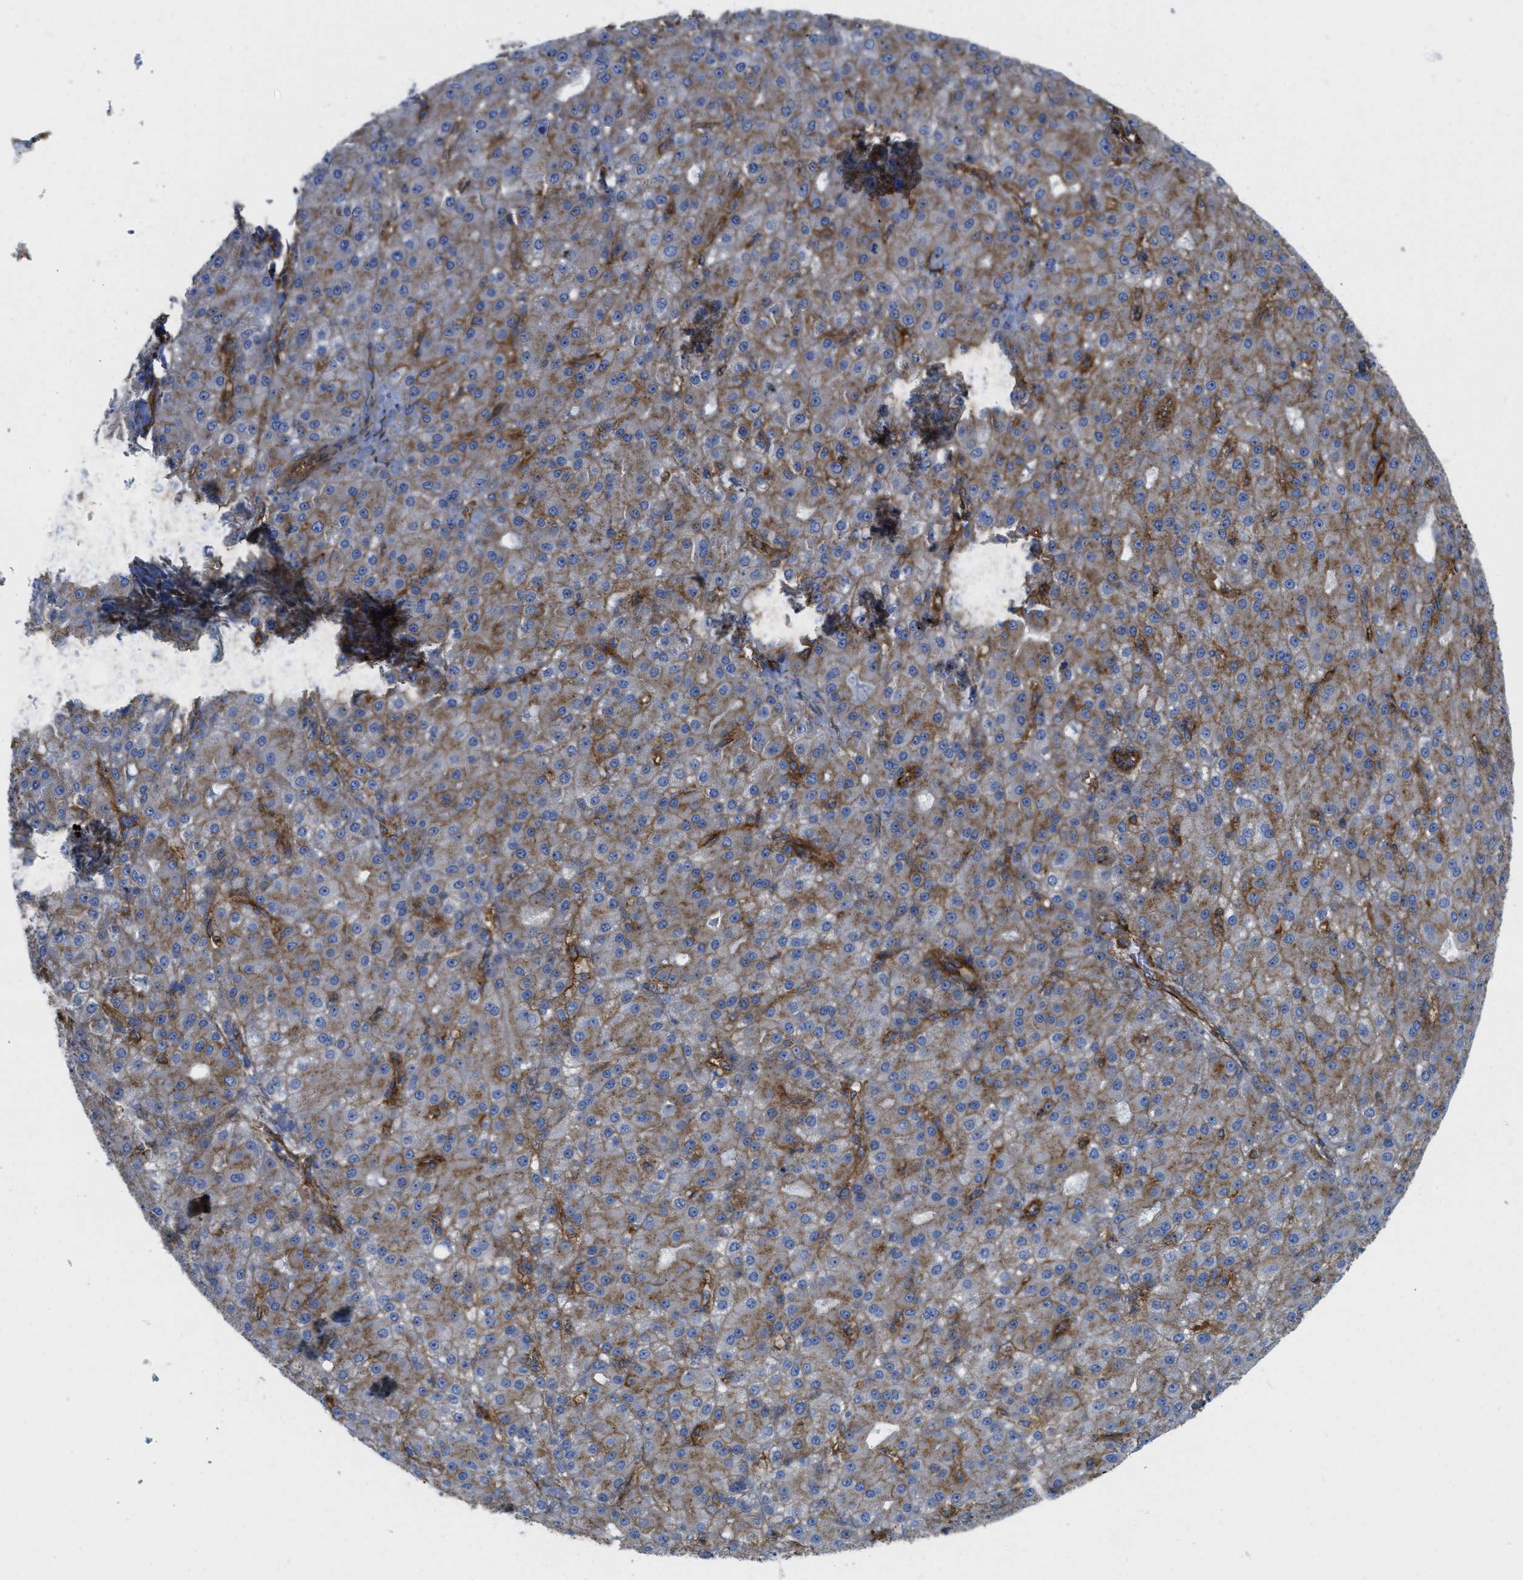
{"staining": {"intensity": "moderate", "quantity": "25%-75%", "location": "cytoplasmic/membranous"}, "tissue": "liver cancer", "cell_type": "Tumor cells", "image_type": "cancer", "snomed": [{"axis": "morphology", "description": "Carcinoma, Hepatocellular, NOS"}, {"axis": "topography", "description": "Liver"}], "caption": "Immunohistochemistry image of human liver cancer (hepatocellular carcinoma) stained for a protein (brown), which demonstrates medium levels of moderate cytoplasmic/membranous expression in approximately 25%-75% of tumor cells.", "gene": "HIP1", "patient": {"sex": "male", "age": 67}}